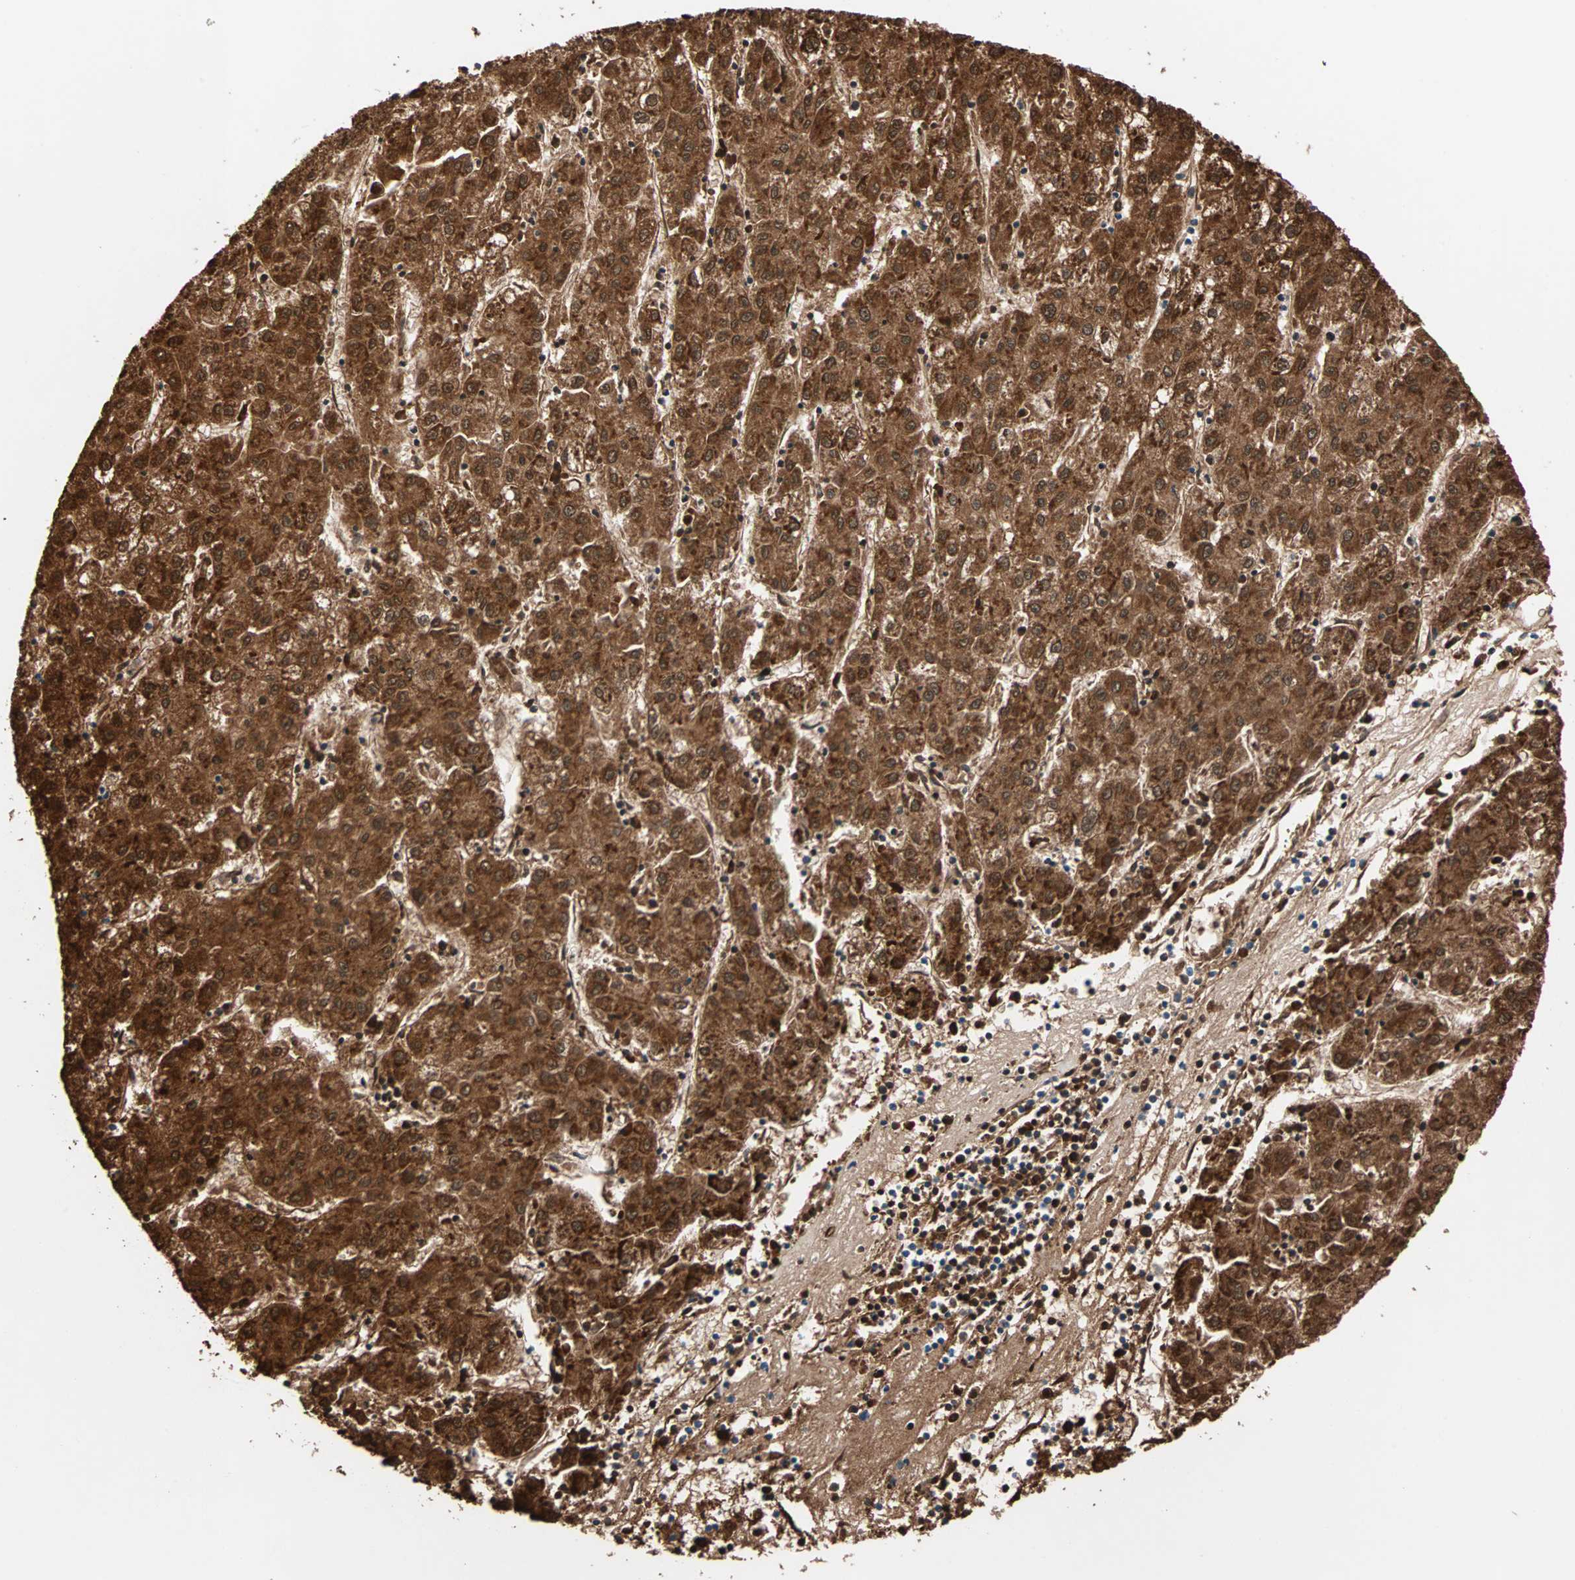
{"staining": {"intensity": "strong", "quantity": ">75%", "location": "cytoplasmic/membranous"}, "tissue": "liver cancer", "cell_type": "Tumor cells", "image_type": "cancer", "snomed": [{"axis": "morphology", "description": "Carcinoma, Hepatocellular, NOS"}, {"axis": "topography", "description": "Liver"}], "caption": "Protein expression analysis of human liver hepatocellular carcinoma reveals strong cytoplasmic/membranous positivity in about >75% of tumor cells.", "gene": "TST", "patient": {"sex": "male", "age": 72}}